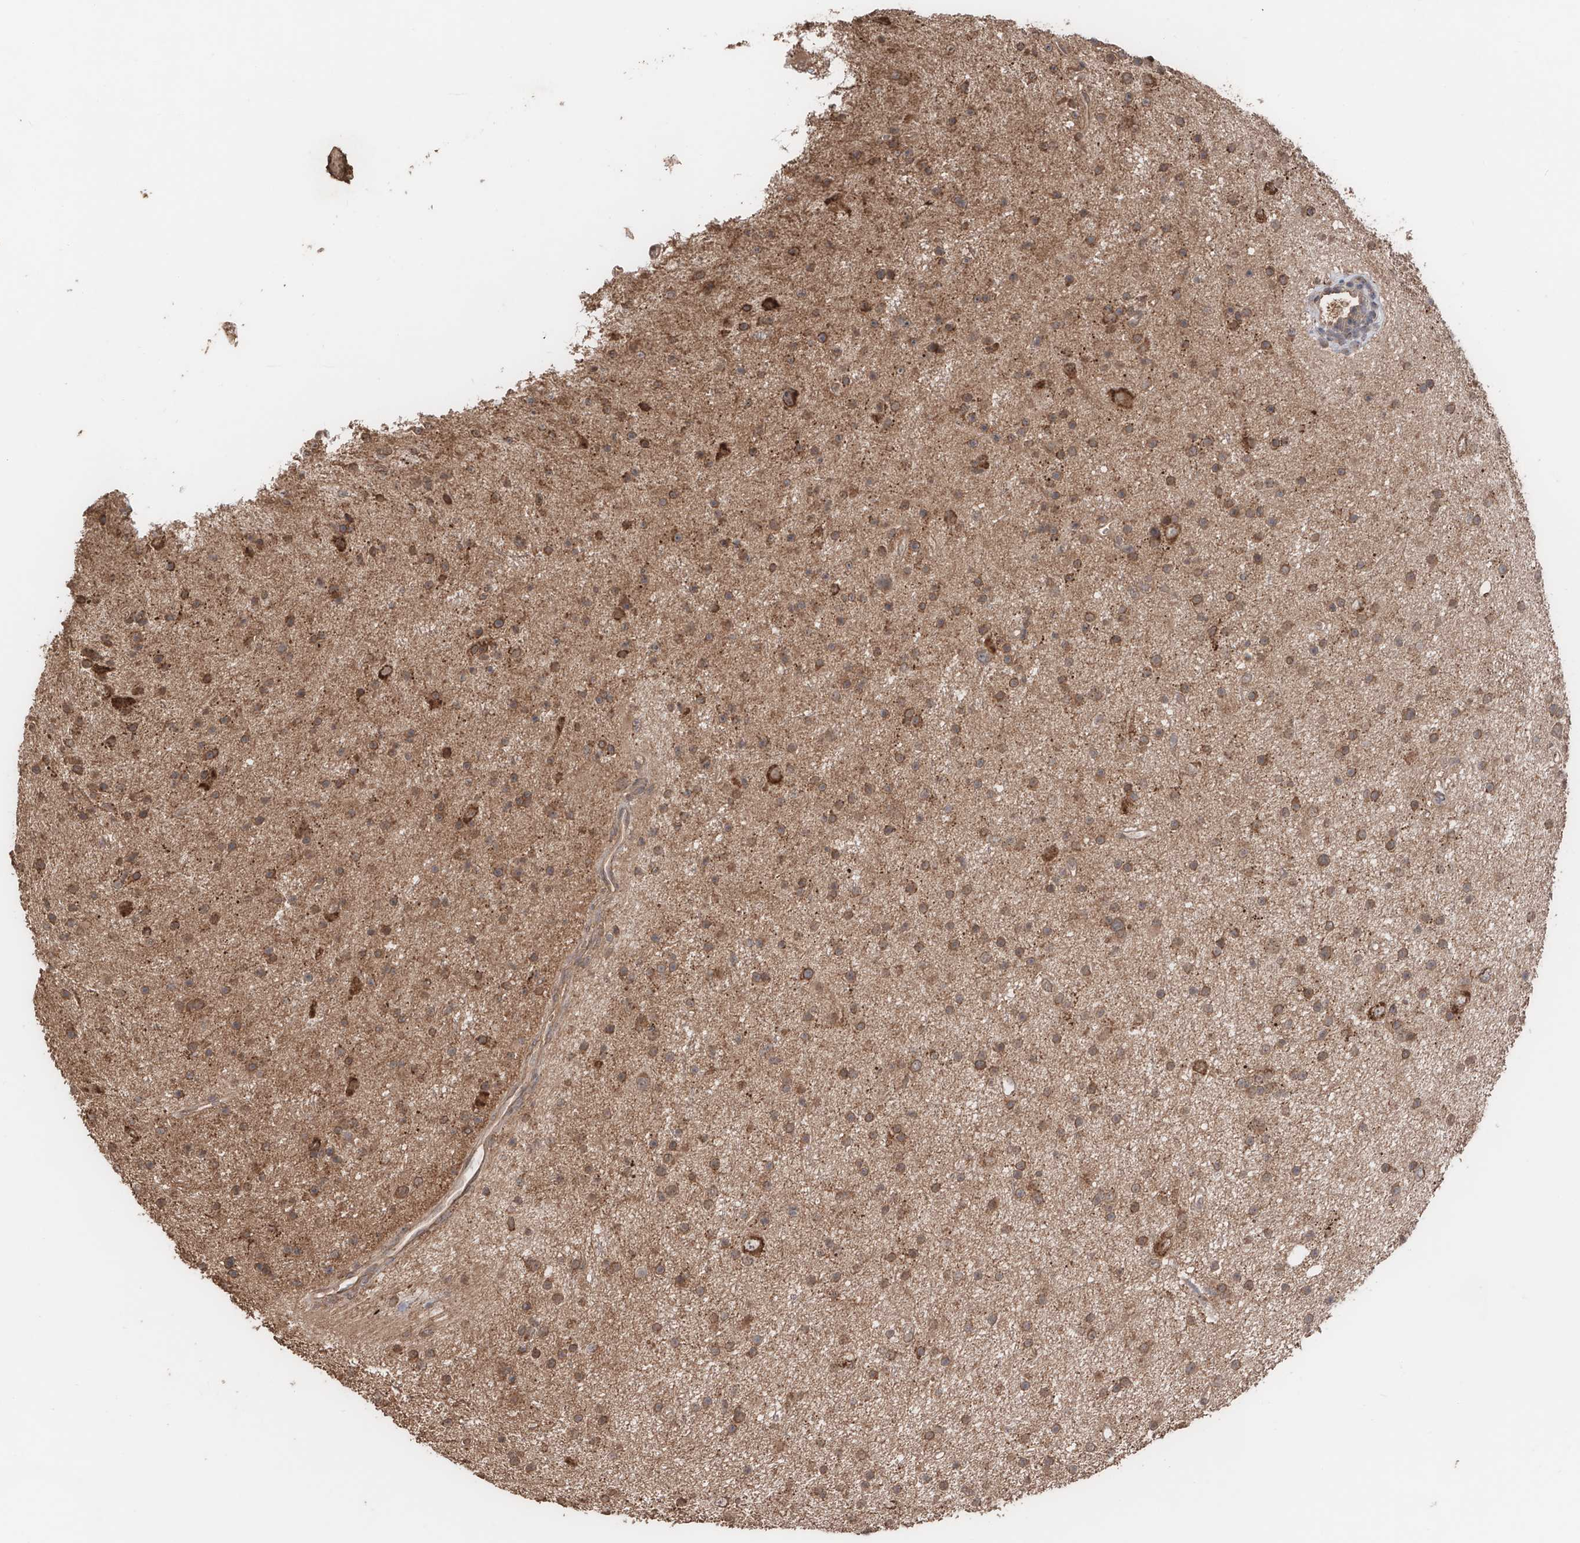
{"staining": {"intensity": "moderate", "quantity": ">75%", "location": "cytoplasmic/membranous"}, "tissue": "glioma", "cell_type": "Tumor cells", "image_type": "cancer", "snomed": [{"axis": "morphology", "description": "Glioma, malignant, Low grade"}, {"axis": "topography", "description": "Cerebral cortex"}], "caption": "High-power microscopy captured an IHC micrograph of malignant glioma (low-grade), revealing moderate cytoplasmic/membranous staining in approximately >75% of tumor cells.", "gene": "FAM135A", "patient": {"sex": "female", "age": 39}}